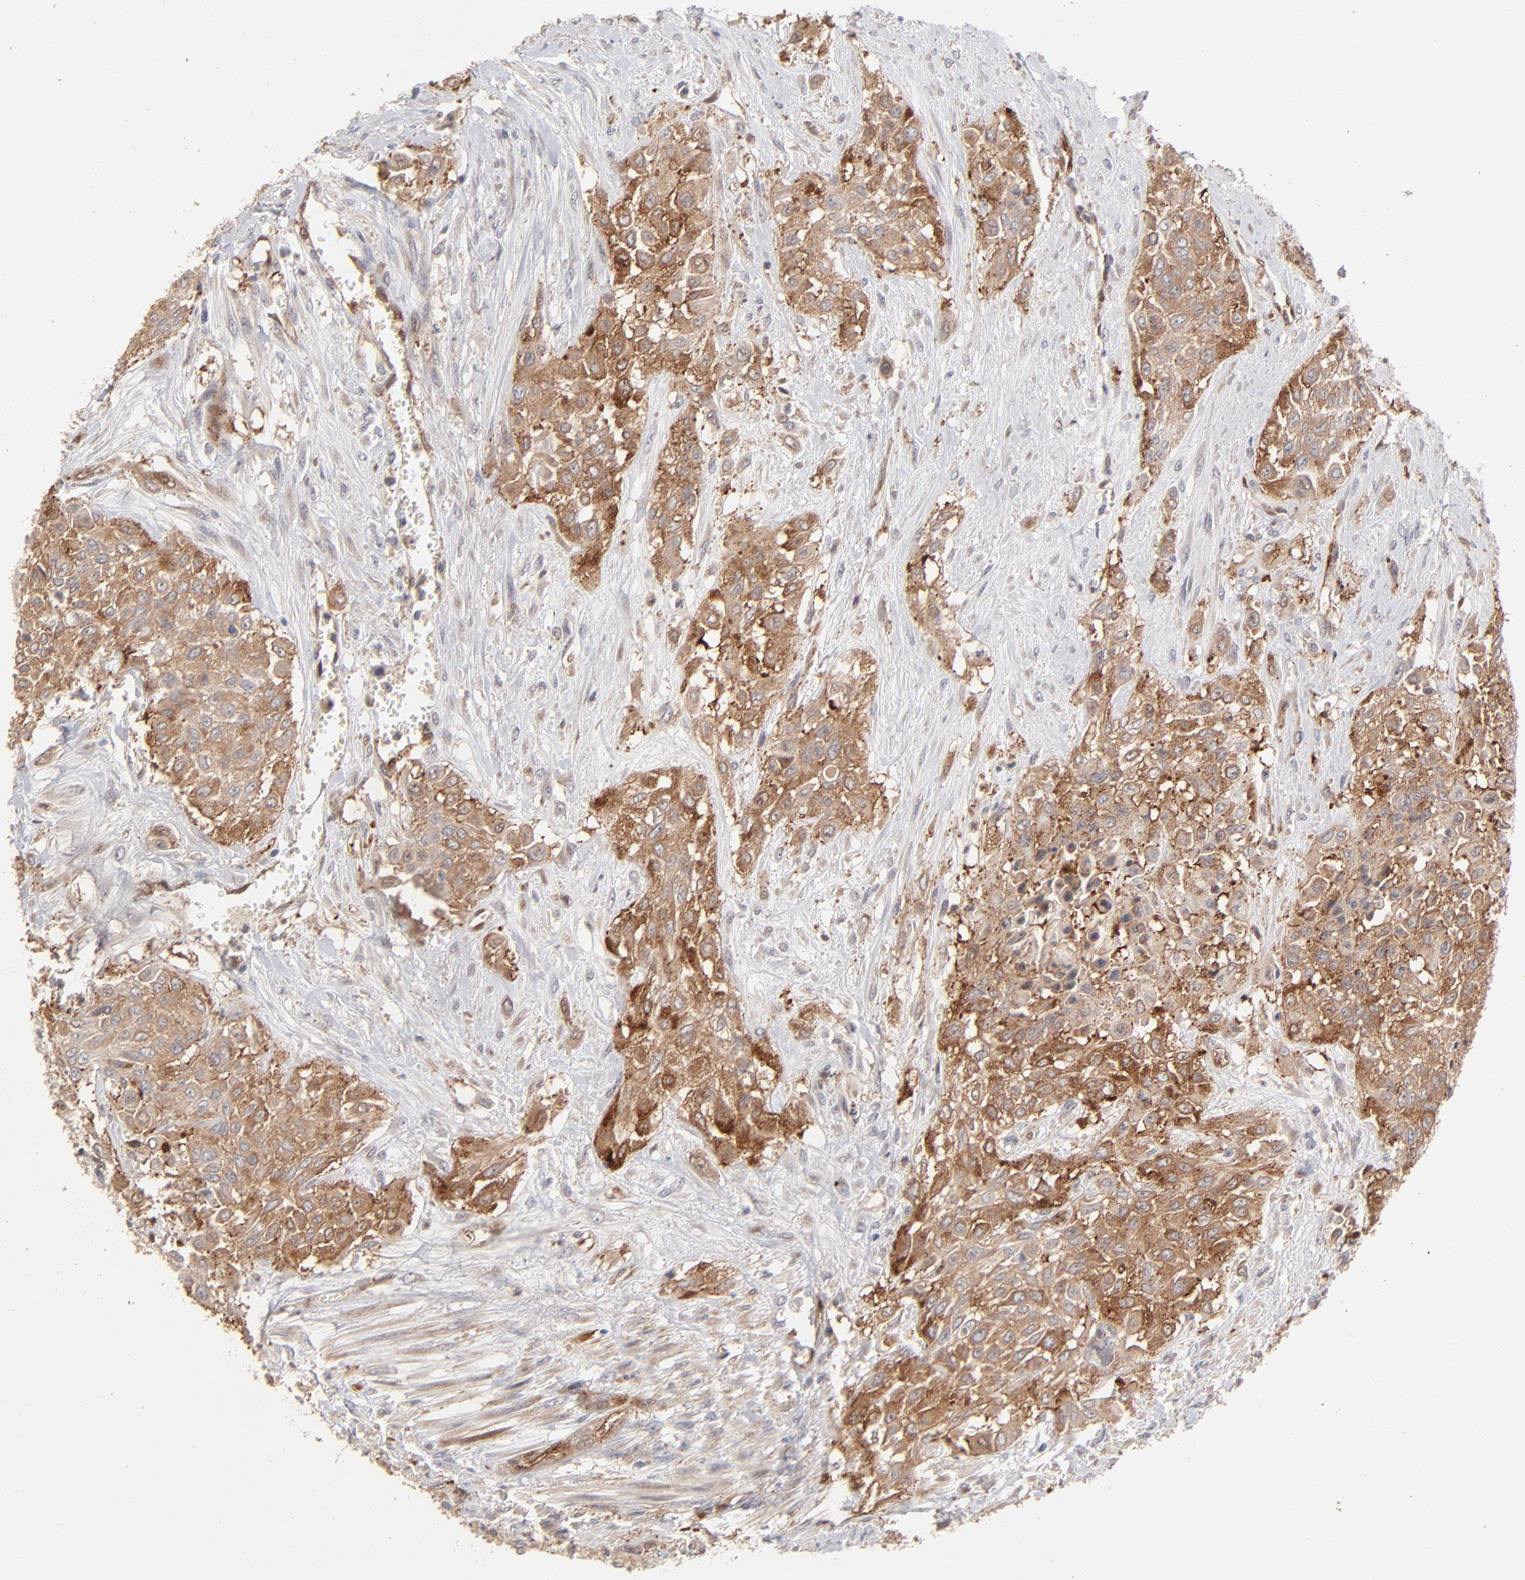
{"staining": {"intensity": "strong", "quantity": ">75%", "location": "cytoplasmic/membranous"}, "tissue": "urothelial cancer", "cell_type": "Tumor cells", "image_type": "cancer", "snomed": [{"axis": "morphology", "description": "Urothelial carcinoma, High grade"}, {"axis": "topography", "description": "Urinary bladder"}], "caption": "DAB immunohistochemical staining of urothelial cancer exhibits strong cytoplasmic/membranous protein expression in about >75% of tumor cells.", "gene": "IVNS1ABP", "patient": {"sex": "male", "age": 57}}